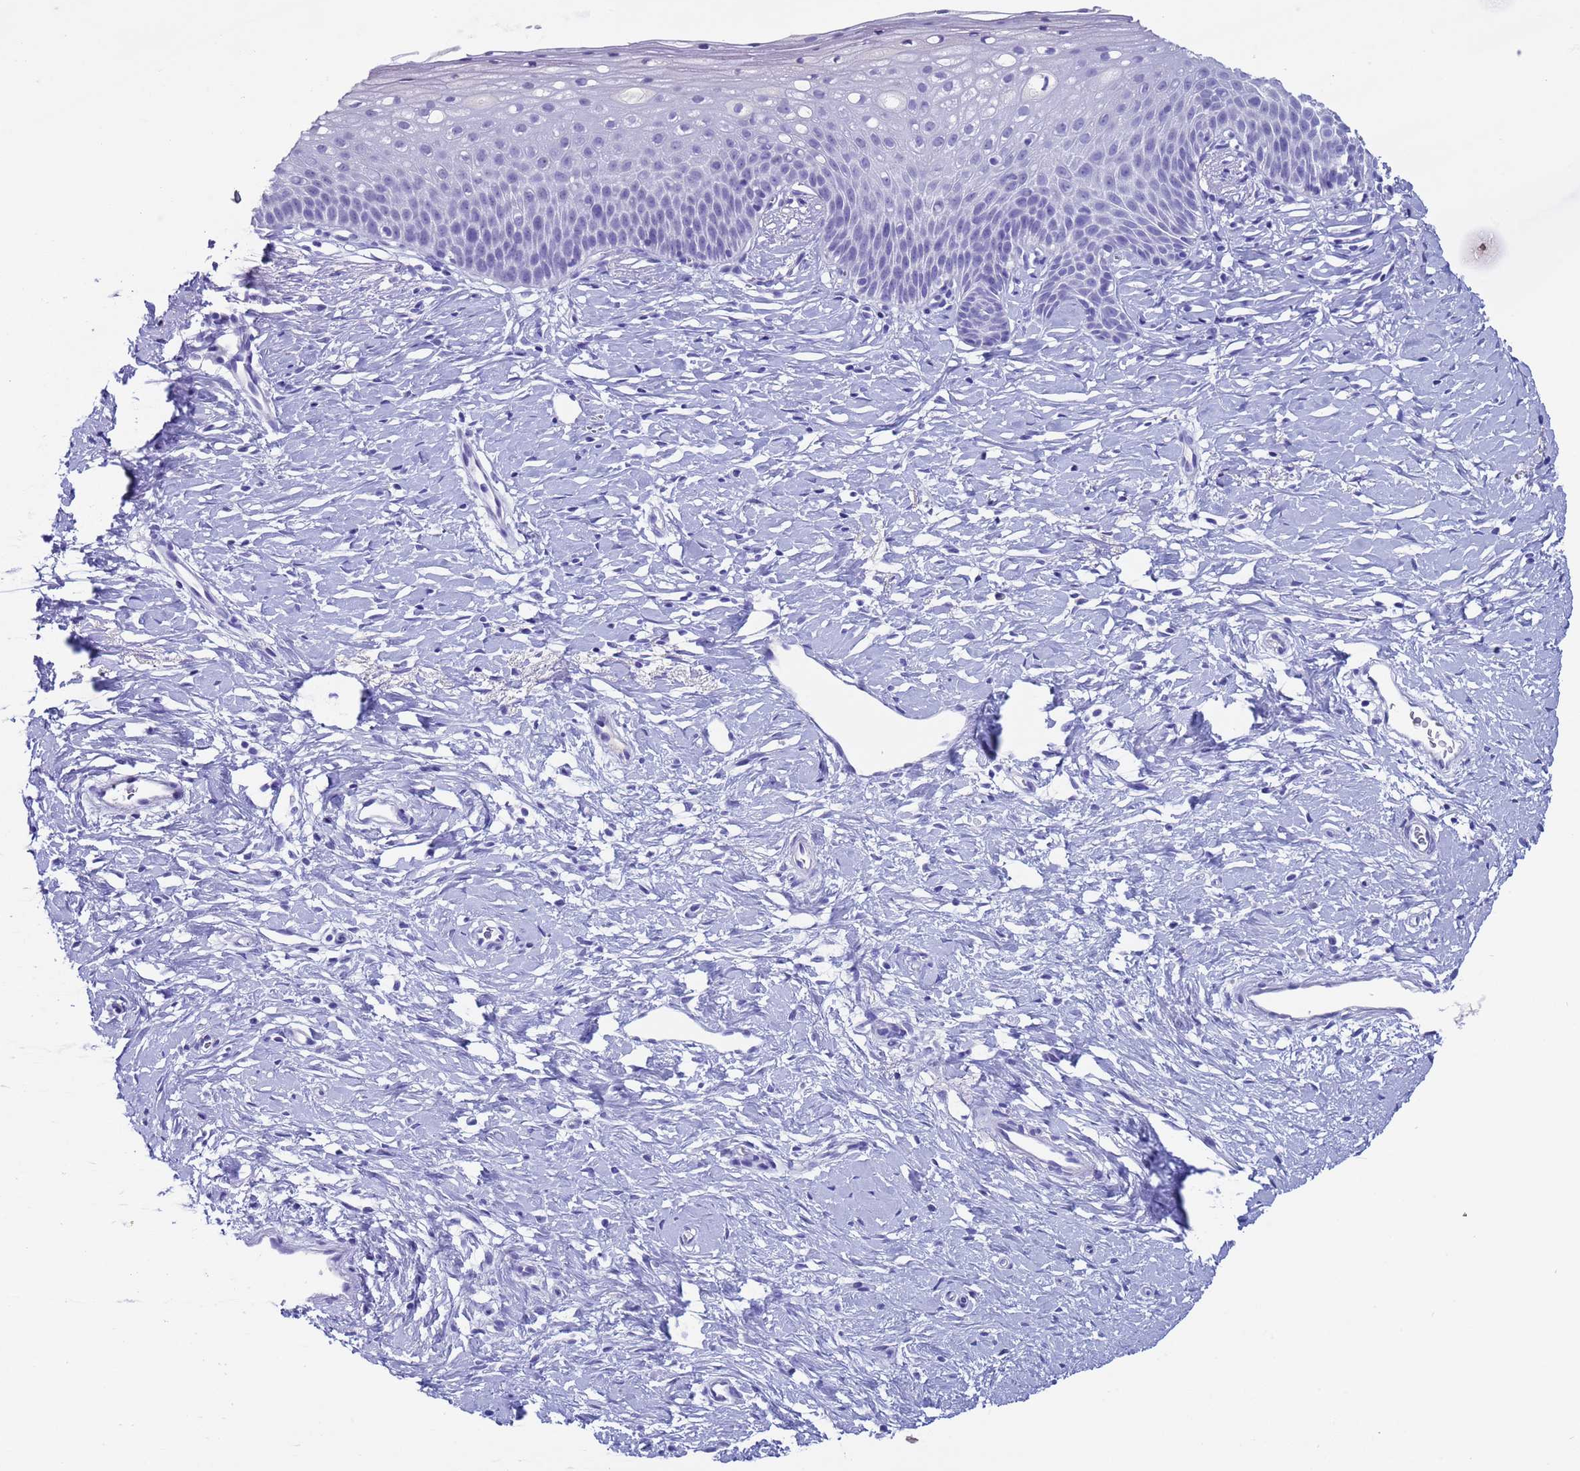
{"staining": {"intensity": "negative", "quantity": "none", "location": "none"}, "tissue": "cervix", "cell_type": "Glandular cells", "image_type": "normal", "snomed": [{"axis": "morphology", "description": "Normal tissue, NOS"}, {"axis": "topography", "description": "Cervix"}], "caption": "An IHC histopathology image of normal cervix is shown. There is no staining in glandular cells of cervix. Nuclei are stained in blue.", "gene": "CKM", "patient": {"sex": "female", "age": 36}}